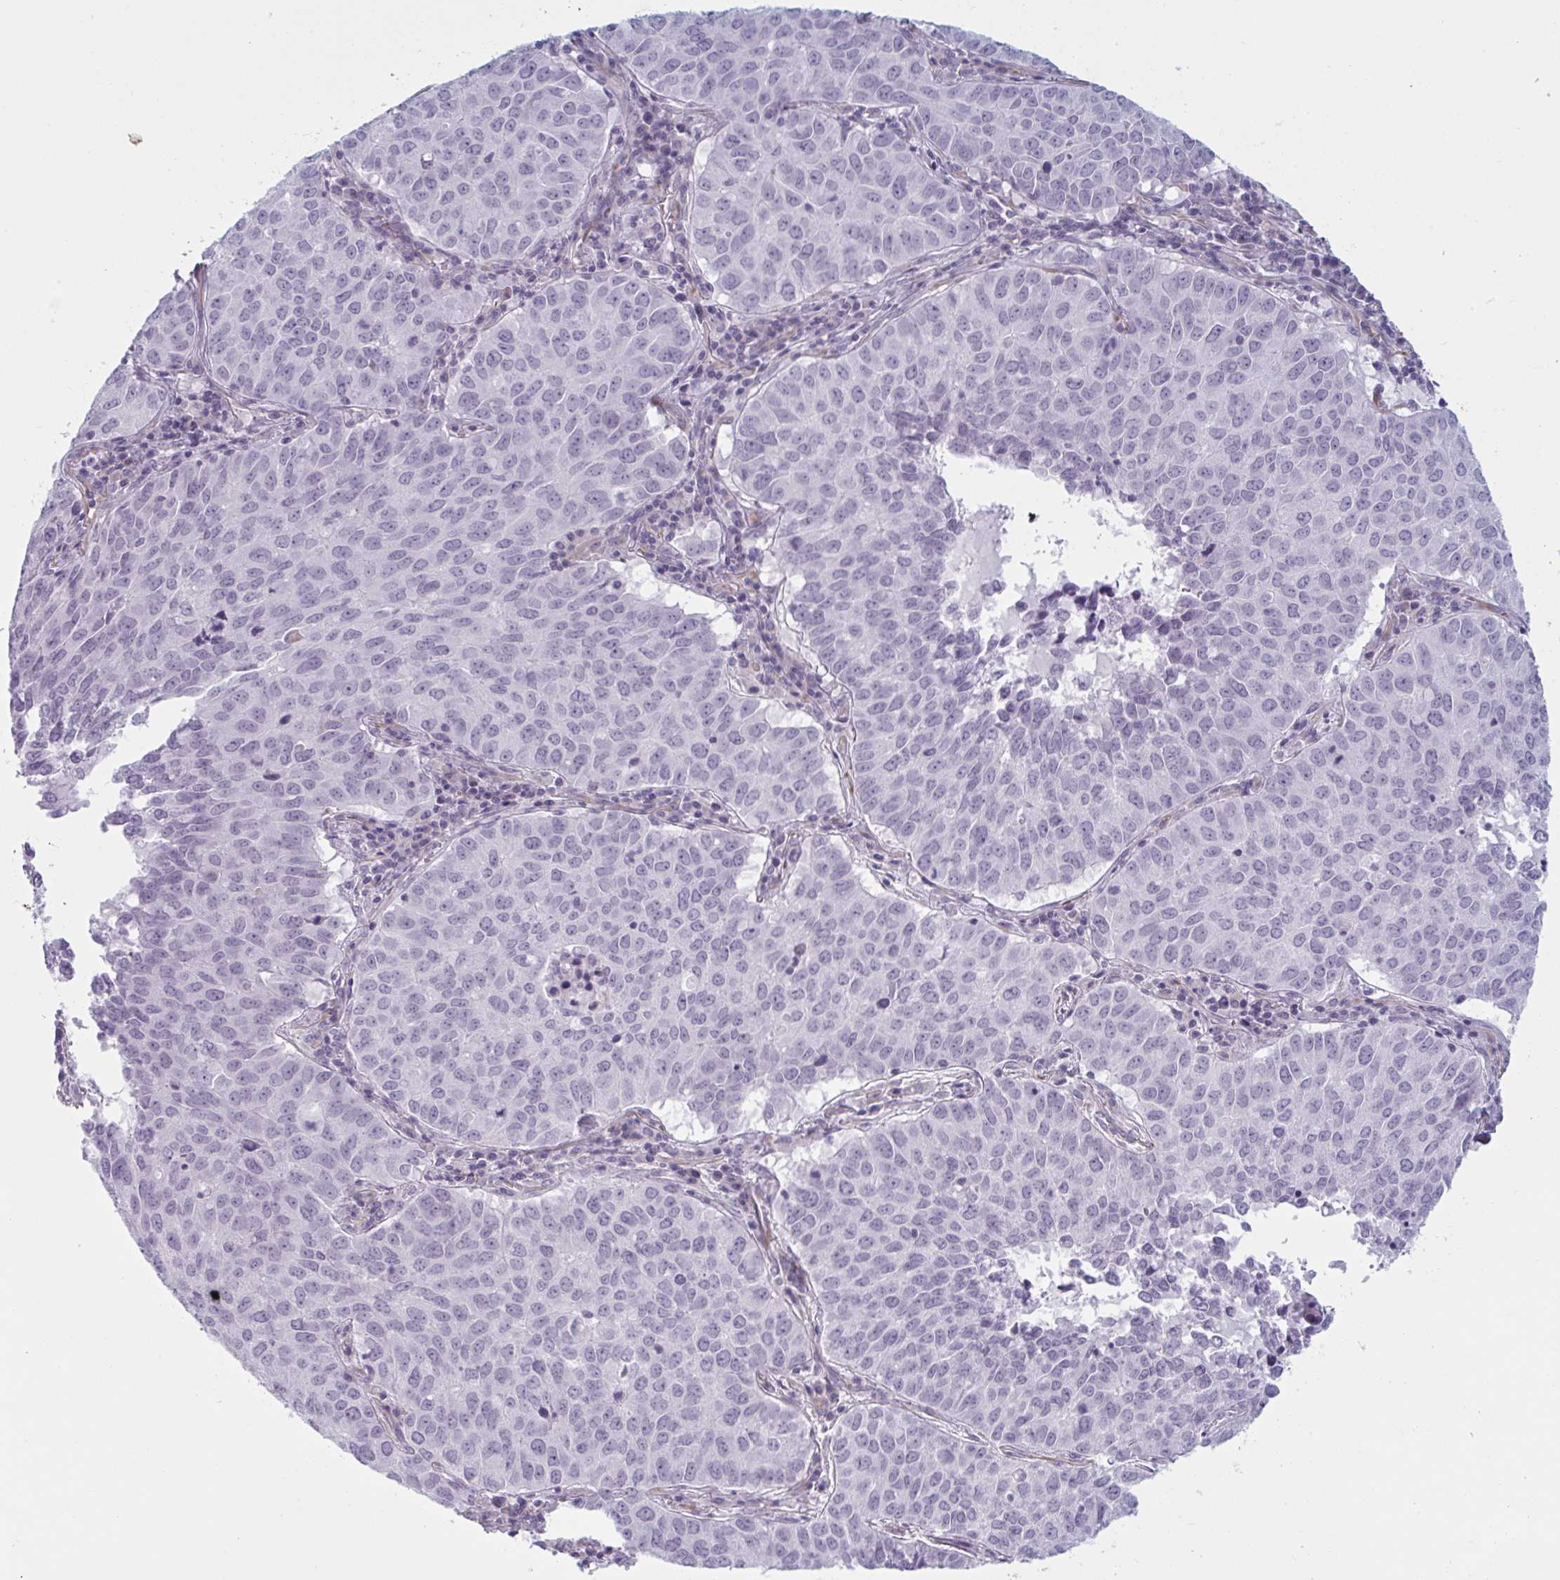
{"staining": {"intensity": "negative", "quantity": "none", "location": "none"}, "tissue": "lung cancer", "cell_type": "Tumor cells", "image_type": "cancer", "snomed": [{"axis": "morphology", "description": "Adenocarcinoma, NOS"}, {"axis": "topography", "description": "Lung"}], "caption": "Tumor cells show no significant expression in adenocarcinoma (lung).", "gene": "OR1L3", "patient": {"sex": "female", "age": 50}}